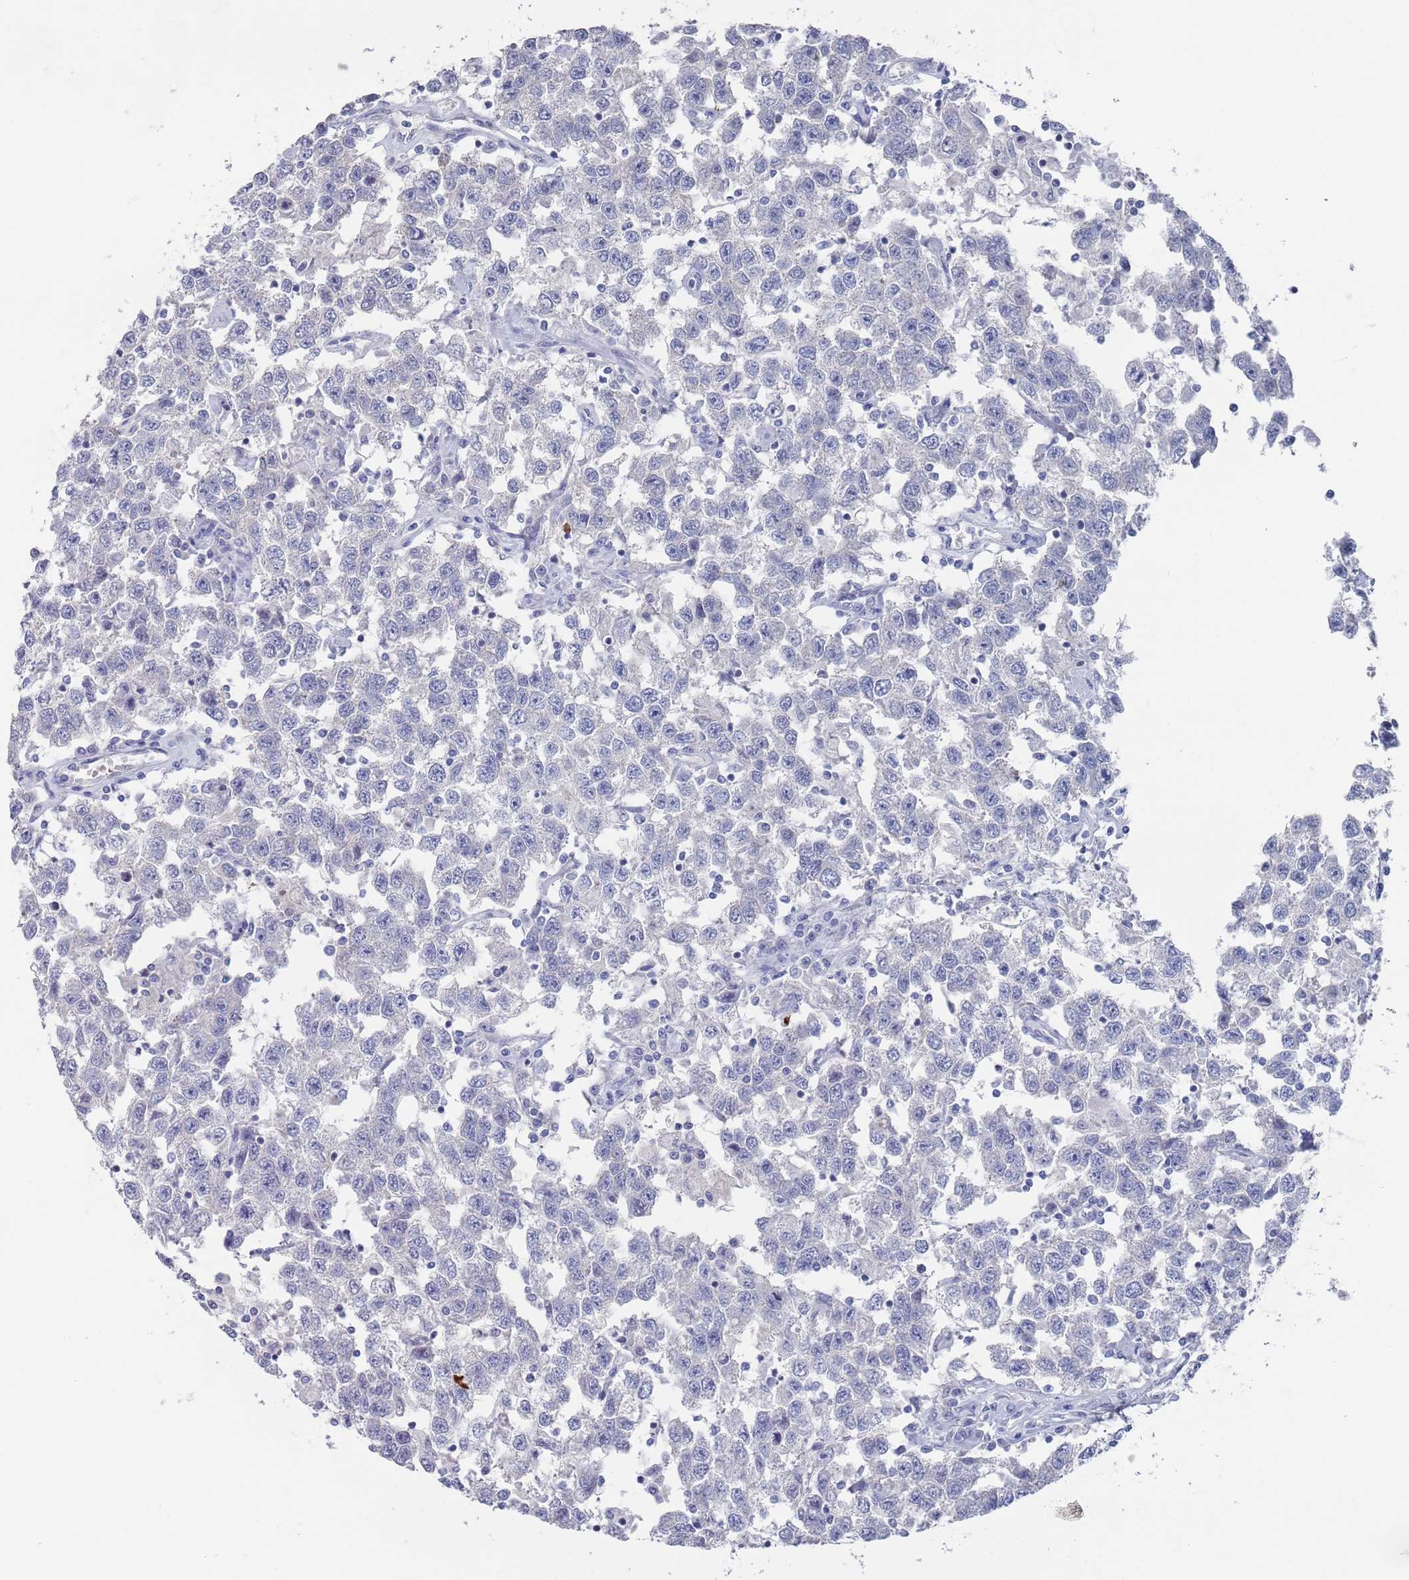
{"staining": {"intensity": "negative", "quantity": "none", "location": "none"}, "tissue": "testis cancer", "cell_type": "Tumor cells", "image_type": "cancer", "snomed": [{"axis": "morphology", "description": "Seminoma, NOS"}, {"axis": "topography", "description": "Testis"}], "caption": "Testis seminoma was stained to show a protein in brown. There is no significant positivity in tumor cells. (DAB (3,3'-diaminobenzidine) immunohistochemistry with hematoxylin counter stain).", "gene": "TMCO3", "patient": {"sex": "male", "age": 41}}